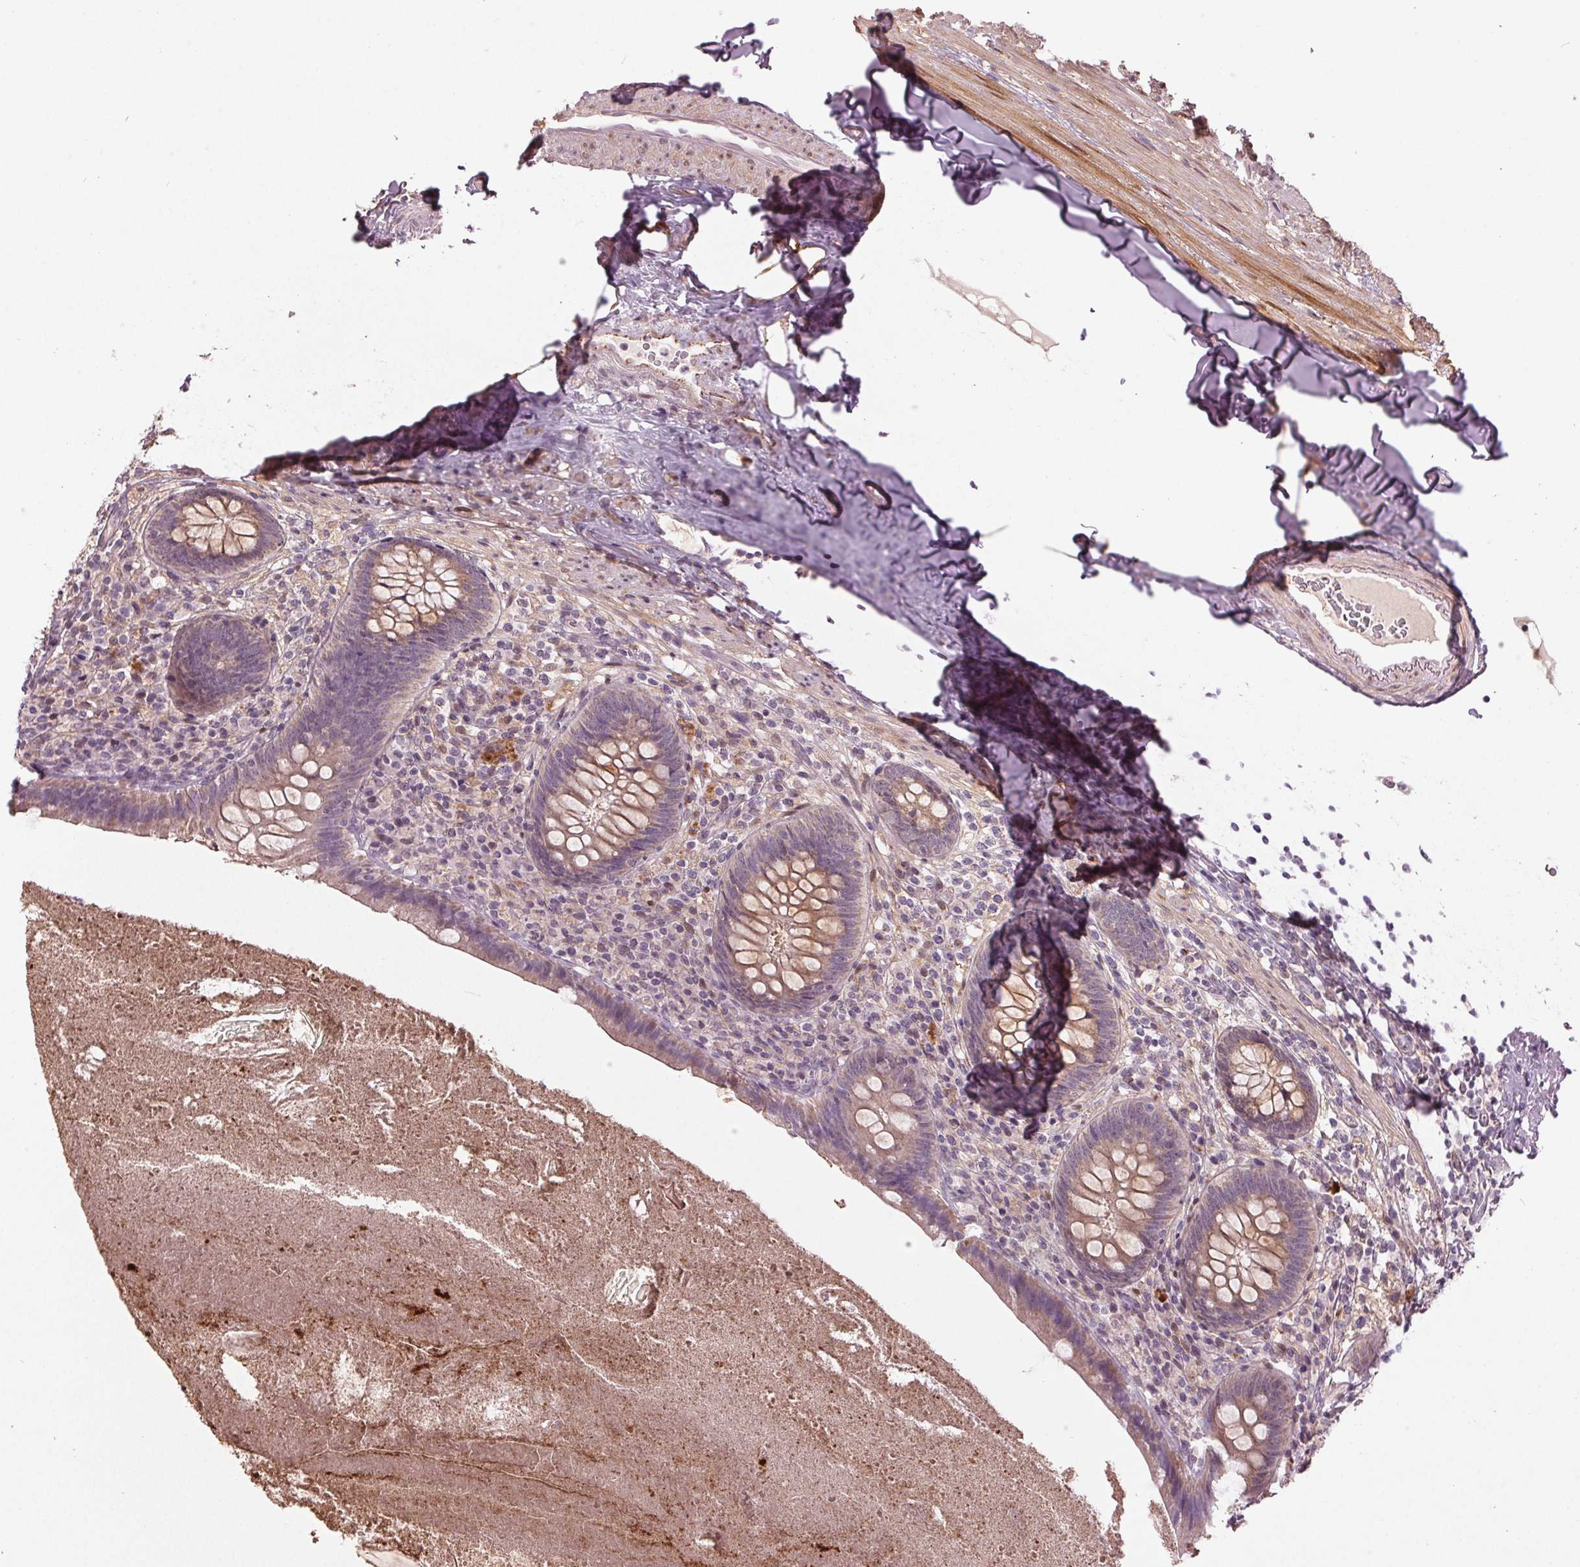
{"staining": {"intensity": "weak", "quantity": "<25%", "location": "cytoplasmic/membranous"}, "tissue": "appendix", "cell_type": "Glandular cells", "image_type": "normal", "snomed": [{"axis": "morphology", "description": "Normal tissue, NOS"}, {"axis": "topography", "description": "Appendix"}], "caption": "An immunohistochemistry (IHC) photomicrograph of benign appendix is shown. There is no staining in glandular cells of appendix.", "gene": "ZNF605", "patient": {"sex": "male", "age": 47}}